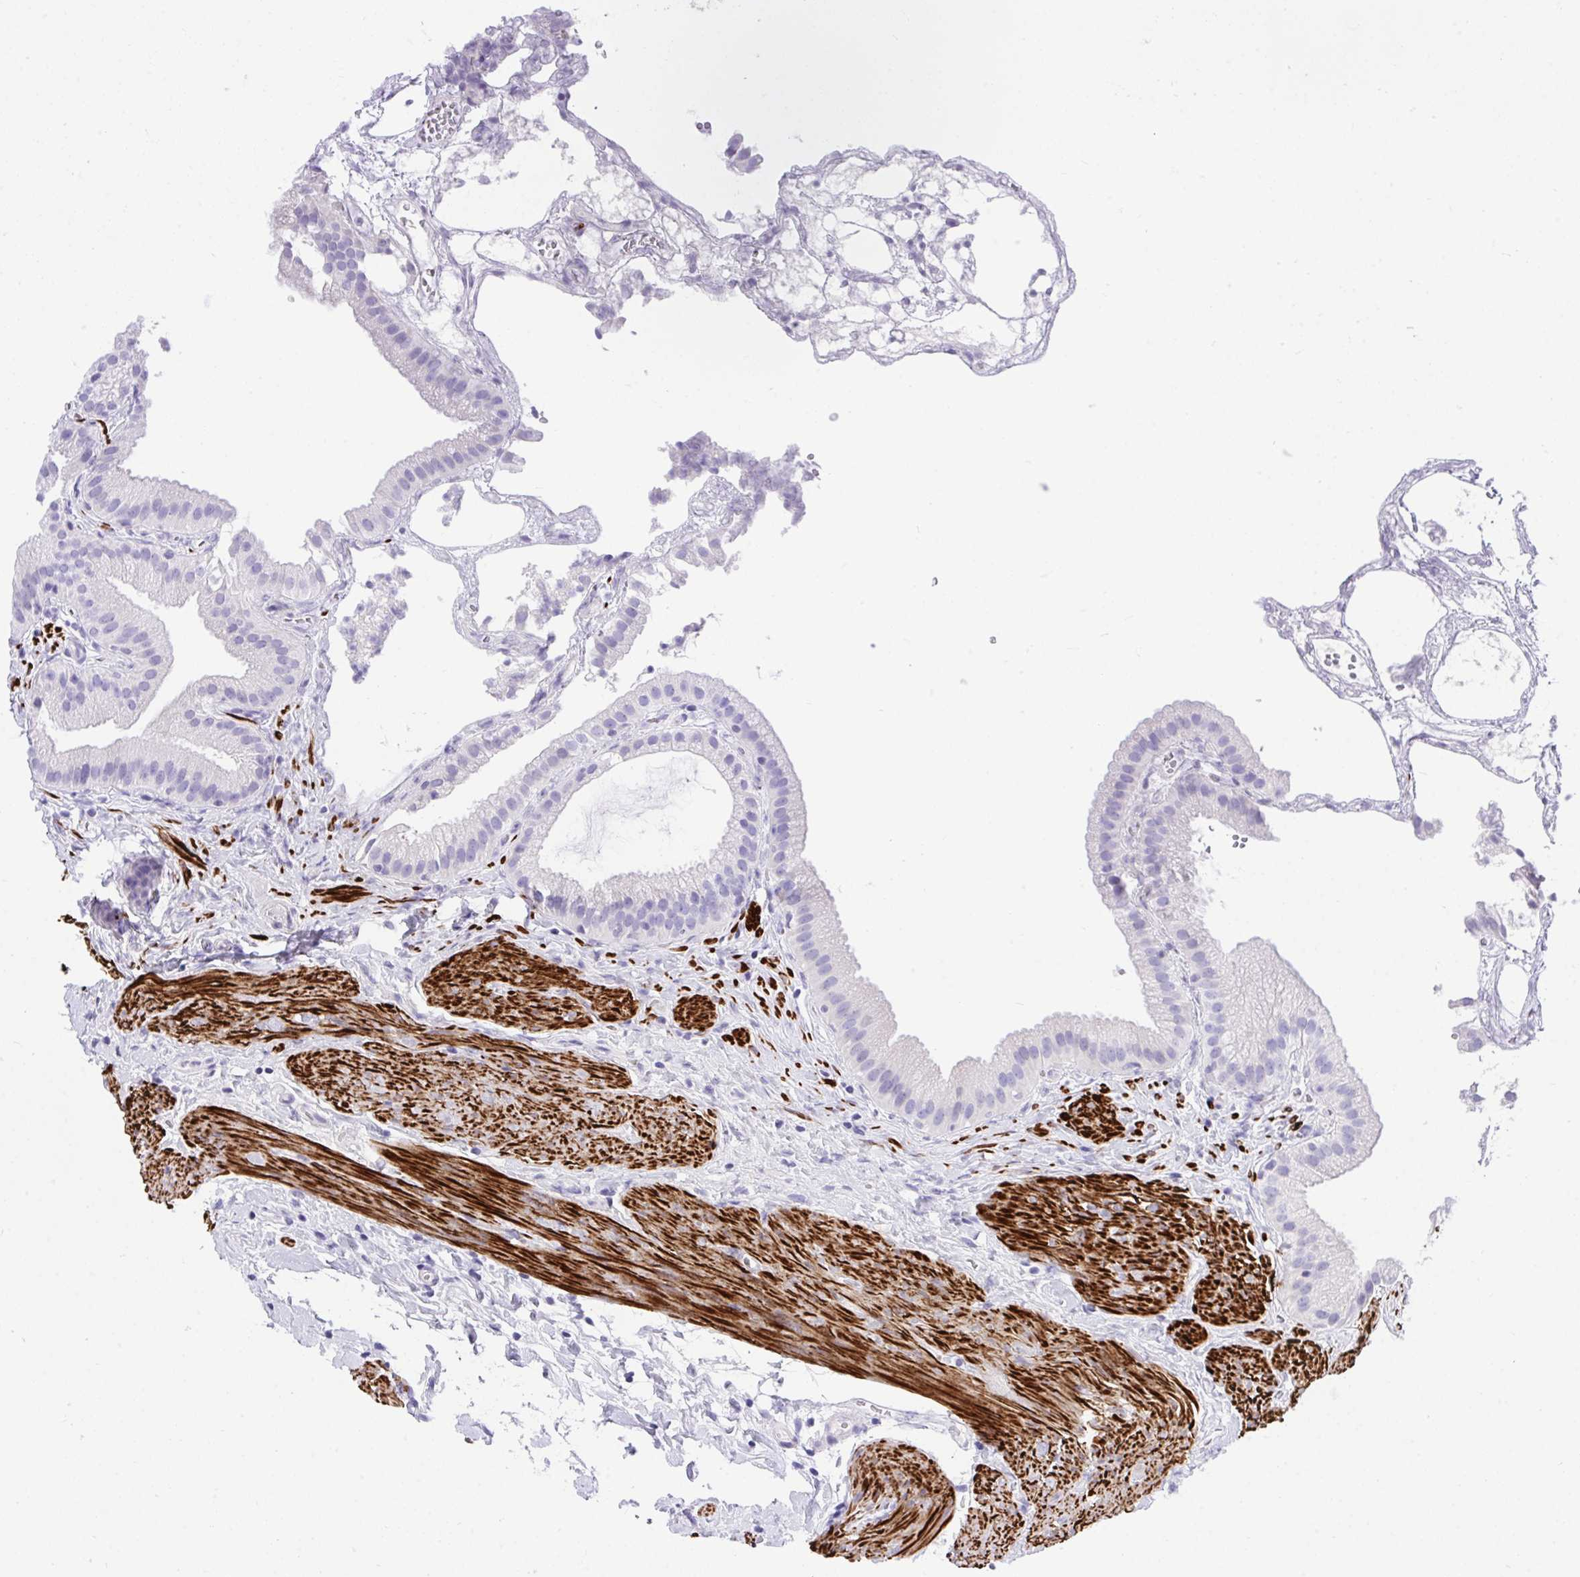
{"staining": {"intensity": "negative", "quantity": "none", "location": "none"}, "tissue": "gallbladder", "cell_type": "Glandular cells", "image_type": "normal", "snomed": [{"axis": "morphology", "description": "Normal tissue, NOS"}, {"axis": "topography", "description": "Gallbladder"}], "caption": "A histopathology image of human gallbladder is negative for staining in glandular cells. (DAB IHC, high magnification).", "gene": "KCNN4", "patient": {"sex": "female", "age": 63}}